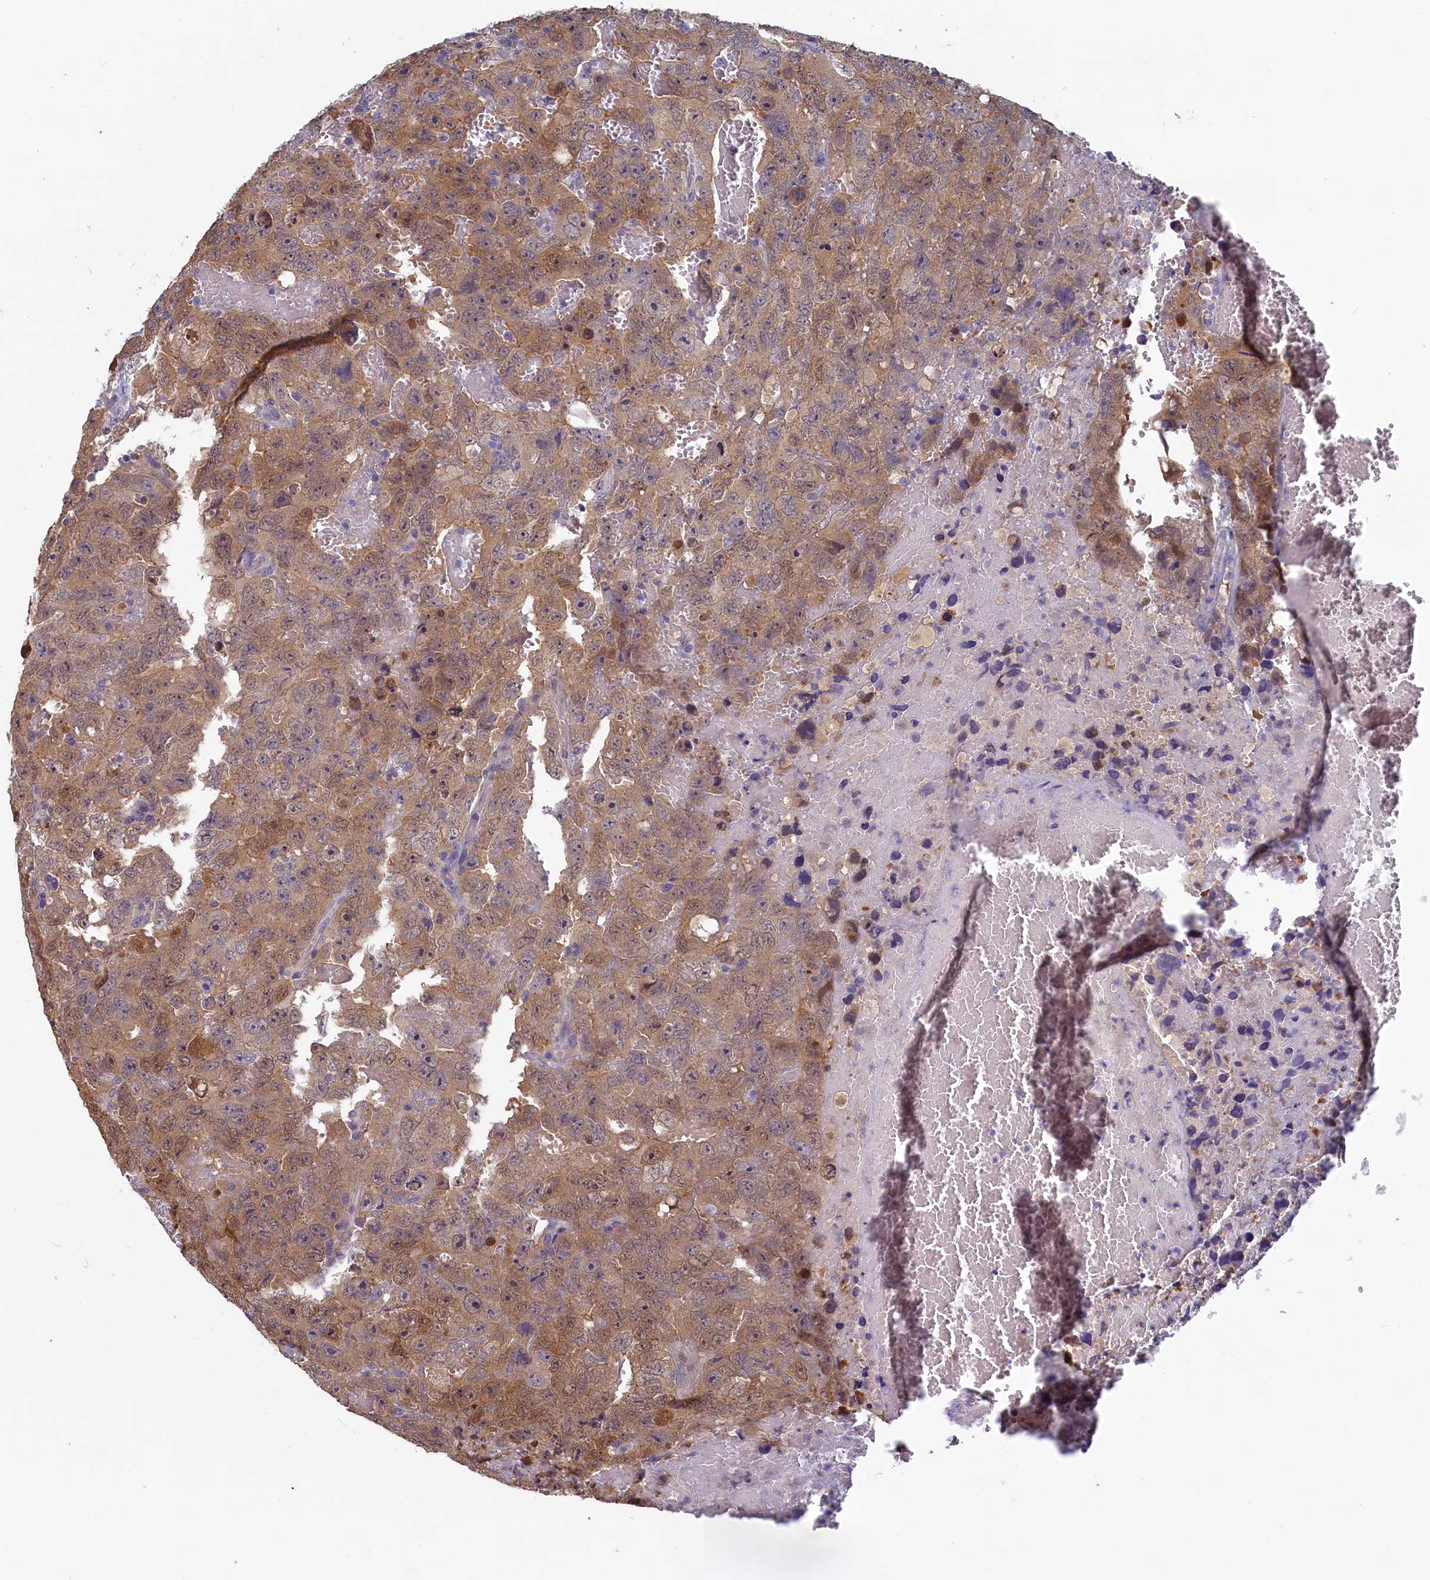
{"staining": {"intensity": "moderate", "quantity": ">75%", "location": "cytoplasmic/membranous,nuclear"}, "tissue": "testis cancer", "cell_type": "Tumor cells", "image_type": "cancer", "snomed": [{"axis": "morphology", "description": "Carcinoma, Embryonal, NOS"}, {"axis": "topography", "description": "Testis"}], "caption": "Immunohistochemical staining of human testis cancer demonstrates medium levels of moderate cytoplasmic/membranous and nuclear protein positivity in about >75% of tumor cells.", "gene": "UCHL3", "patient": {"sex": "male", "age": 45}}